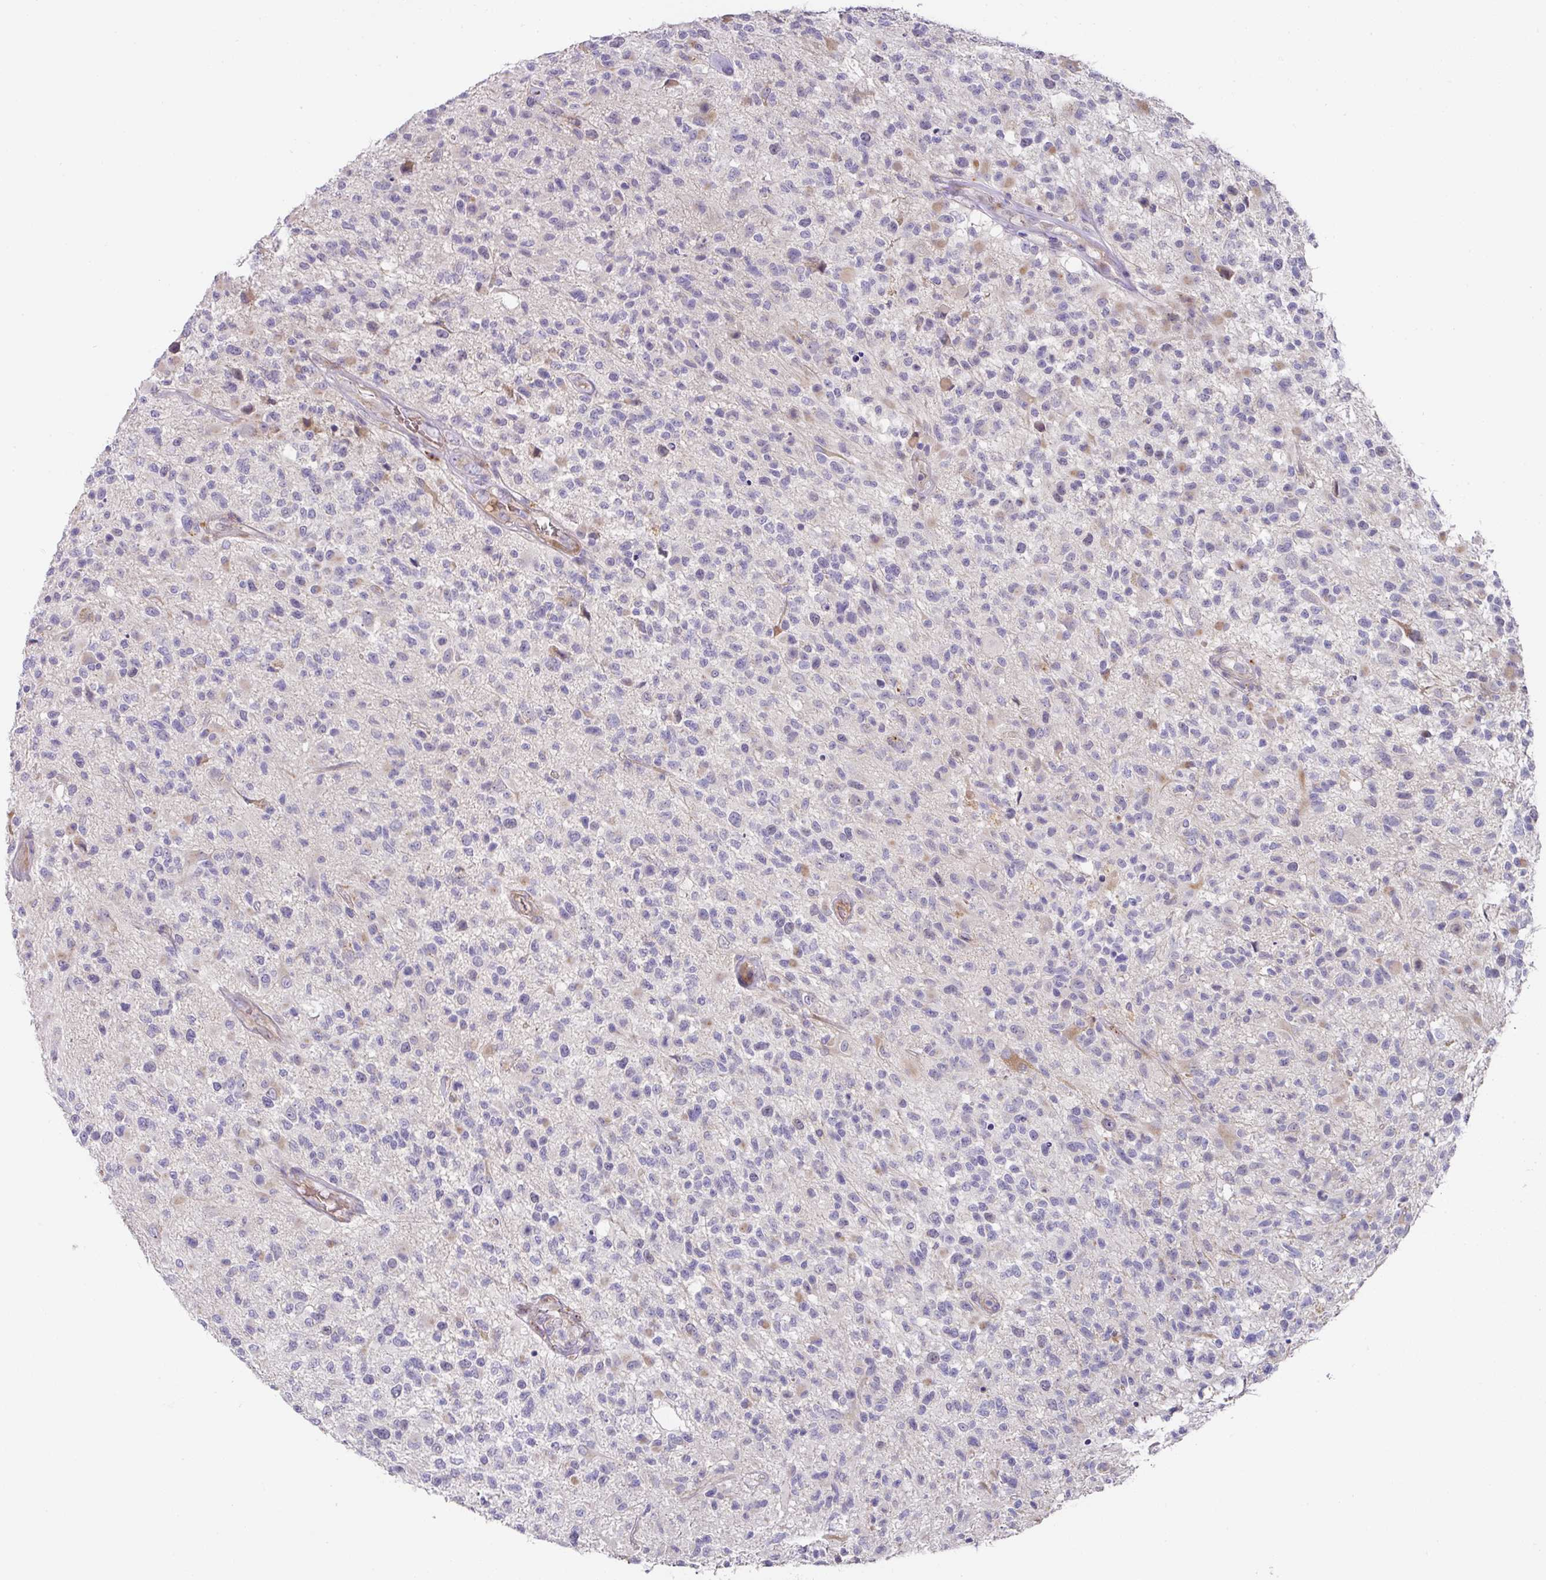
{"staining": {"intensity": "weak", "quantity": "<25%", "location": "cytoplasmic/membranous"}, "tissue": "glioma", "cell_type": "Tumor cells", "image_type": "cancer", "snomed": [{"axis": "morphology", "description": "Glioma, malignant, High grade"}, {"axis": "morphology", "description": "Glioblastoma, NOS"}, {"axis": "topography", "description": "Brain"}], "caption": "Immunohistochemistry of human glioma demonstrates no positivity in tumor cells.", "gene": "TARM1", "patient": {"sex": "male", "age": 60}}